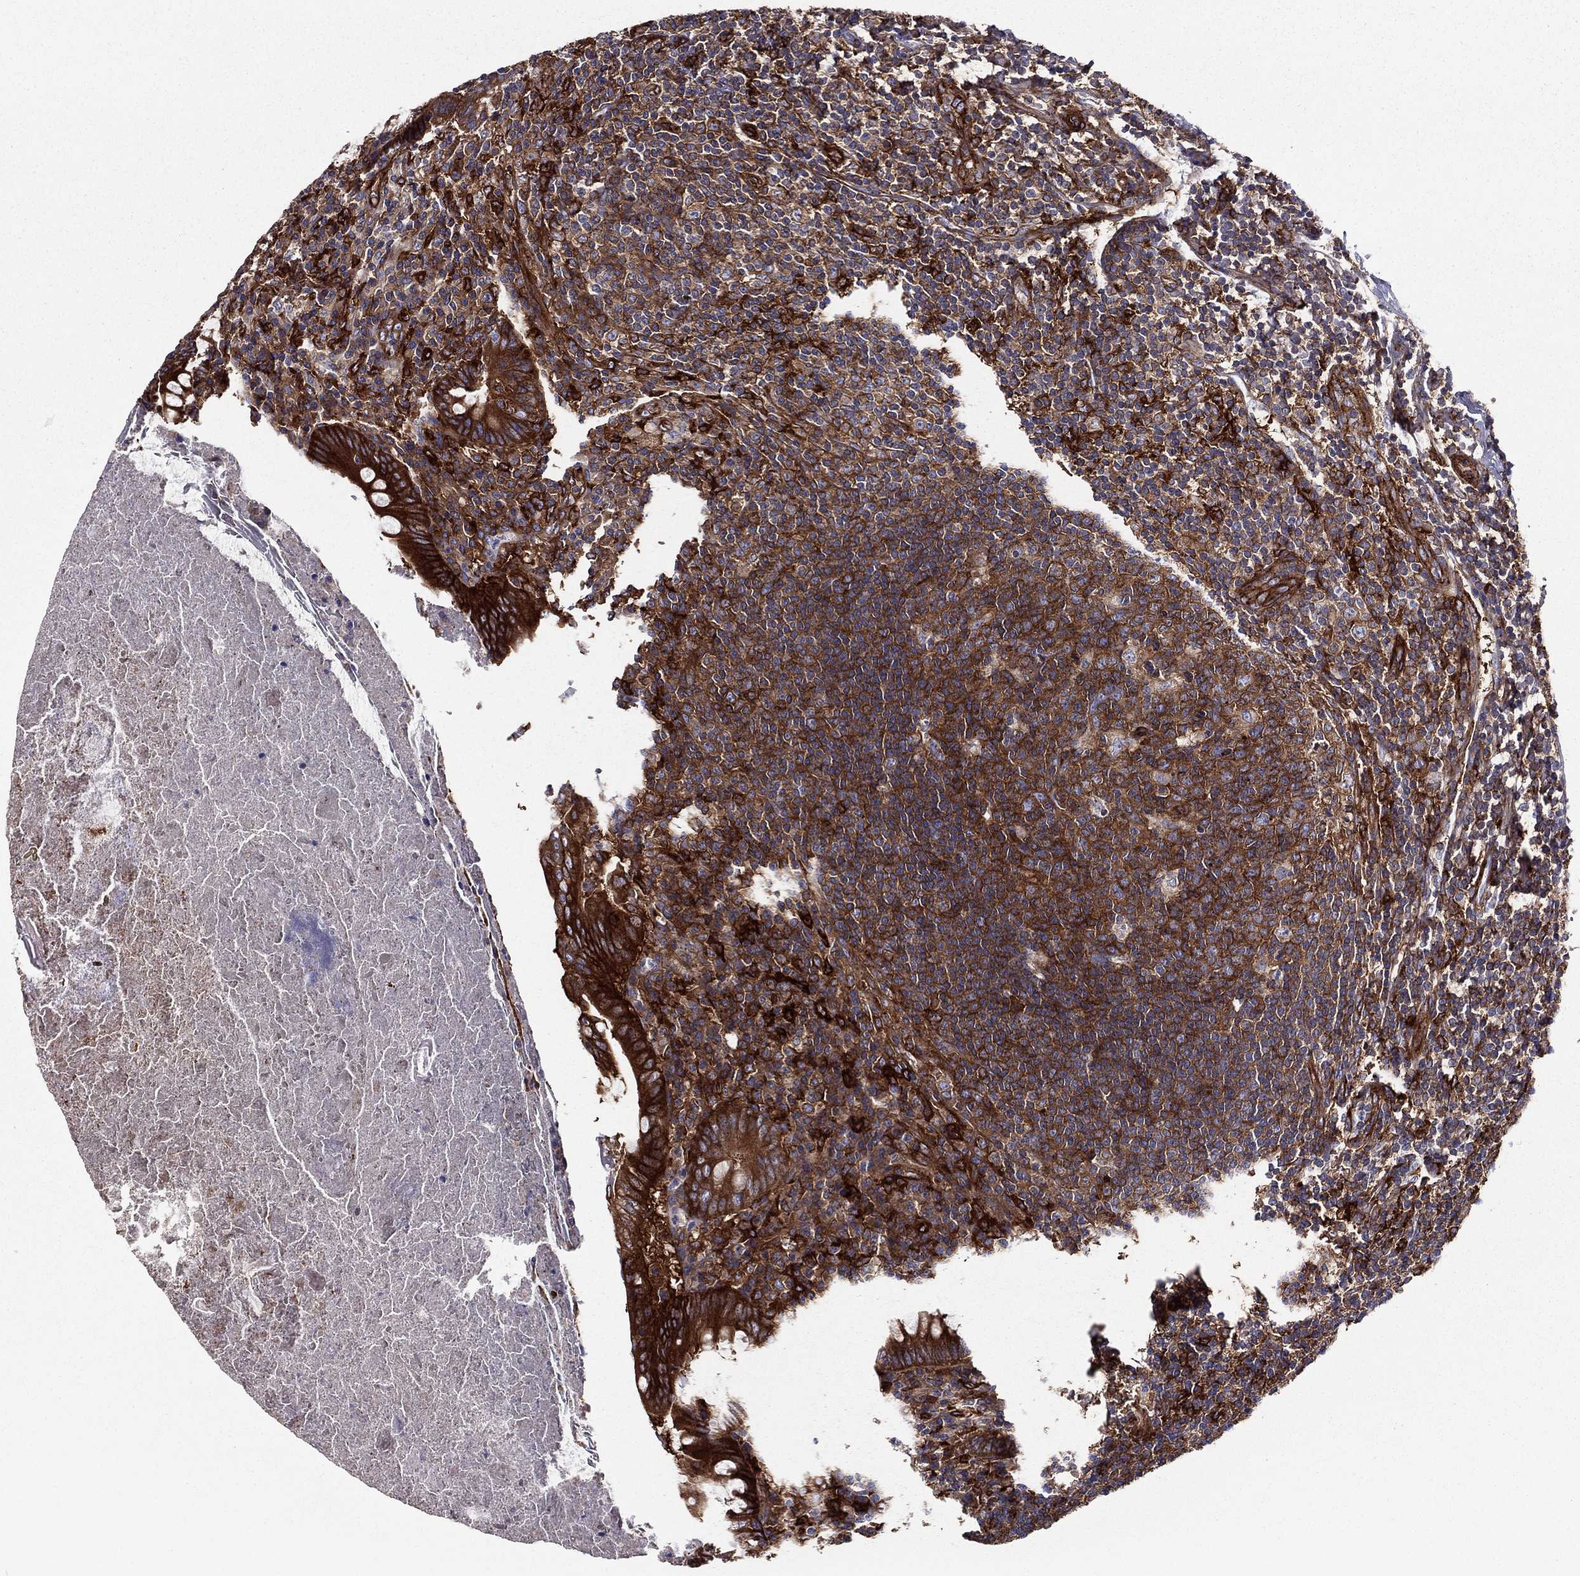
{"staining": {"intensity": "strong", "quantity": ">75%", "location": "cytoplasmic/membranous"}, "tissue": "appendix", "cell_type": "Glandular cells", "image_type": "normal", "snomed": [{"axis": "morphology", "description": "Normal tissue, NOS"}, {"axis": "topography", "description": "Appendix"}], "caption": "Immunohistochemical staining of benign human appendix displays >75% levels of strong cytoplasmic/membranous protein expression in about >75% of glandular cells.", "gene": "EHBP1L1", "patient": {"sex": "male", "age": 47}}